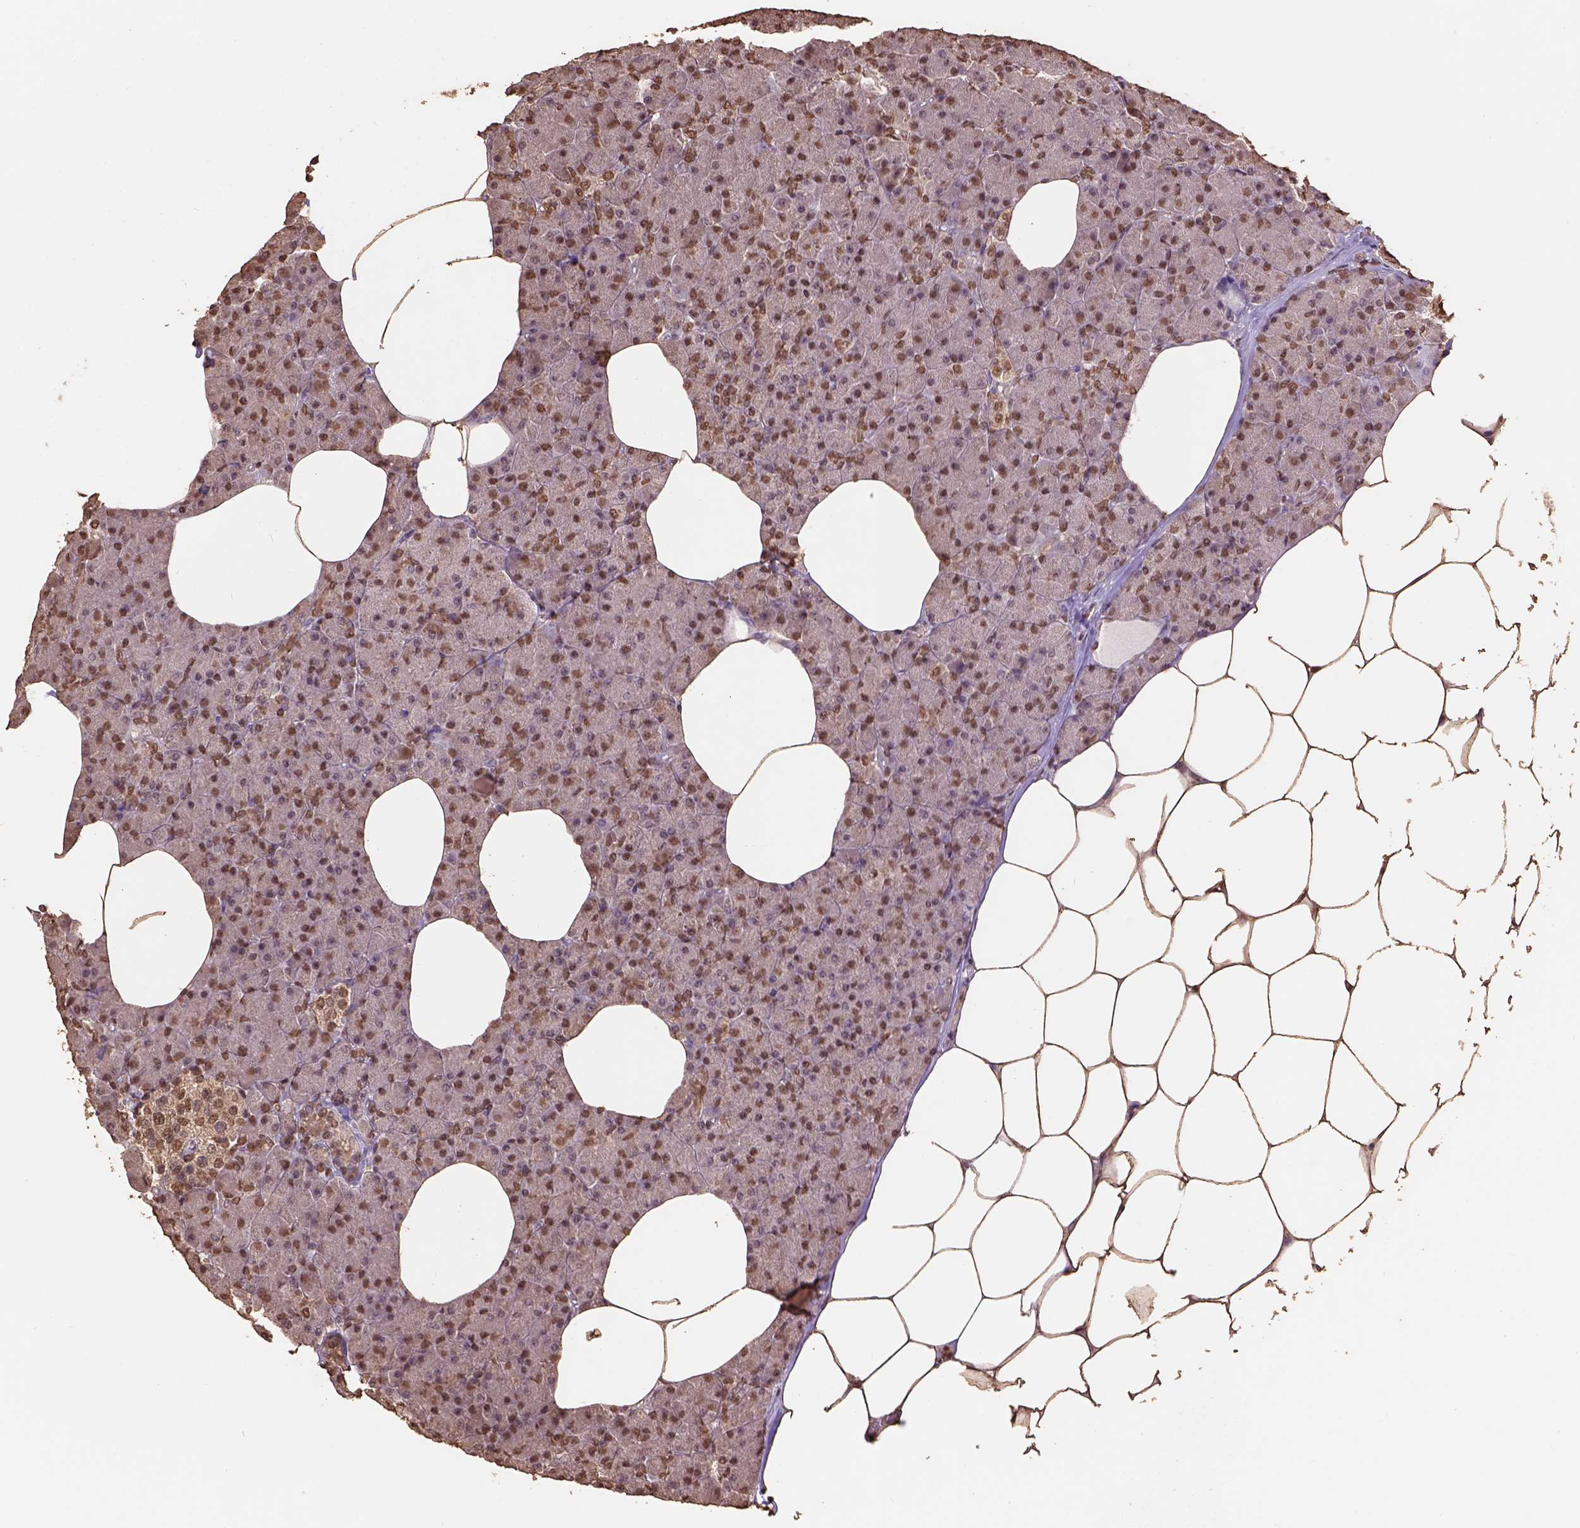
{"staining": {"intensity": "moderate", "quantity": ">75%", "location": "nuclear"}, "tissue": "pancreas", "cell_type": "Exocrine glandular cells", "image_type": "normal", "snomed": [{"axis": "morphology", "description": "Normal tissue, NOS"}, {"axis": "topography", "description": "Pancreas"}], "caption": "Immunohistochemical staining of normal human pancreas exhibits medium levels of moderate nuclear expression in approximately >75% of exocrine glandular cells. The protein of interest is stained brown, and the nuclei are stained in blue (DAB (3,3'-diaminobenzidine) IHC with brightfield microscopy, high magnification).", "gene": "CSTF2T", "patient": {"sex": "female", "age": 45}}